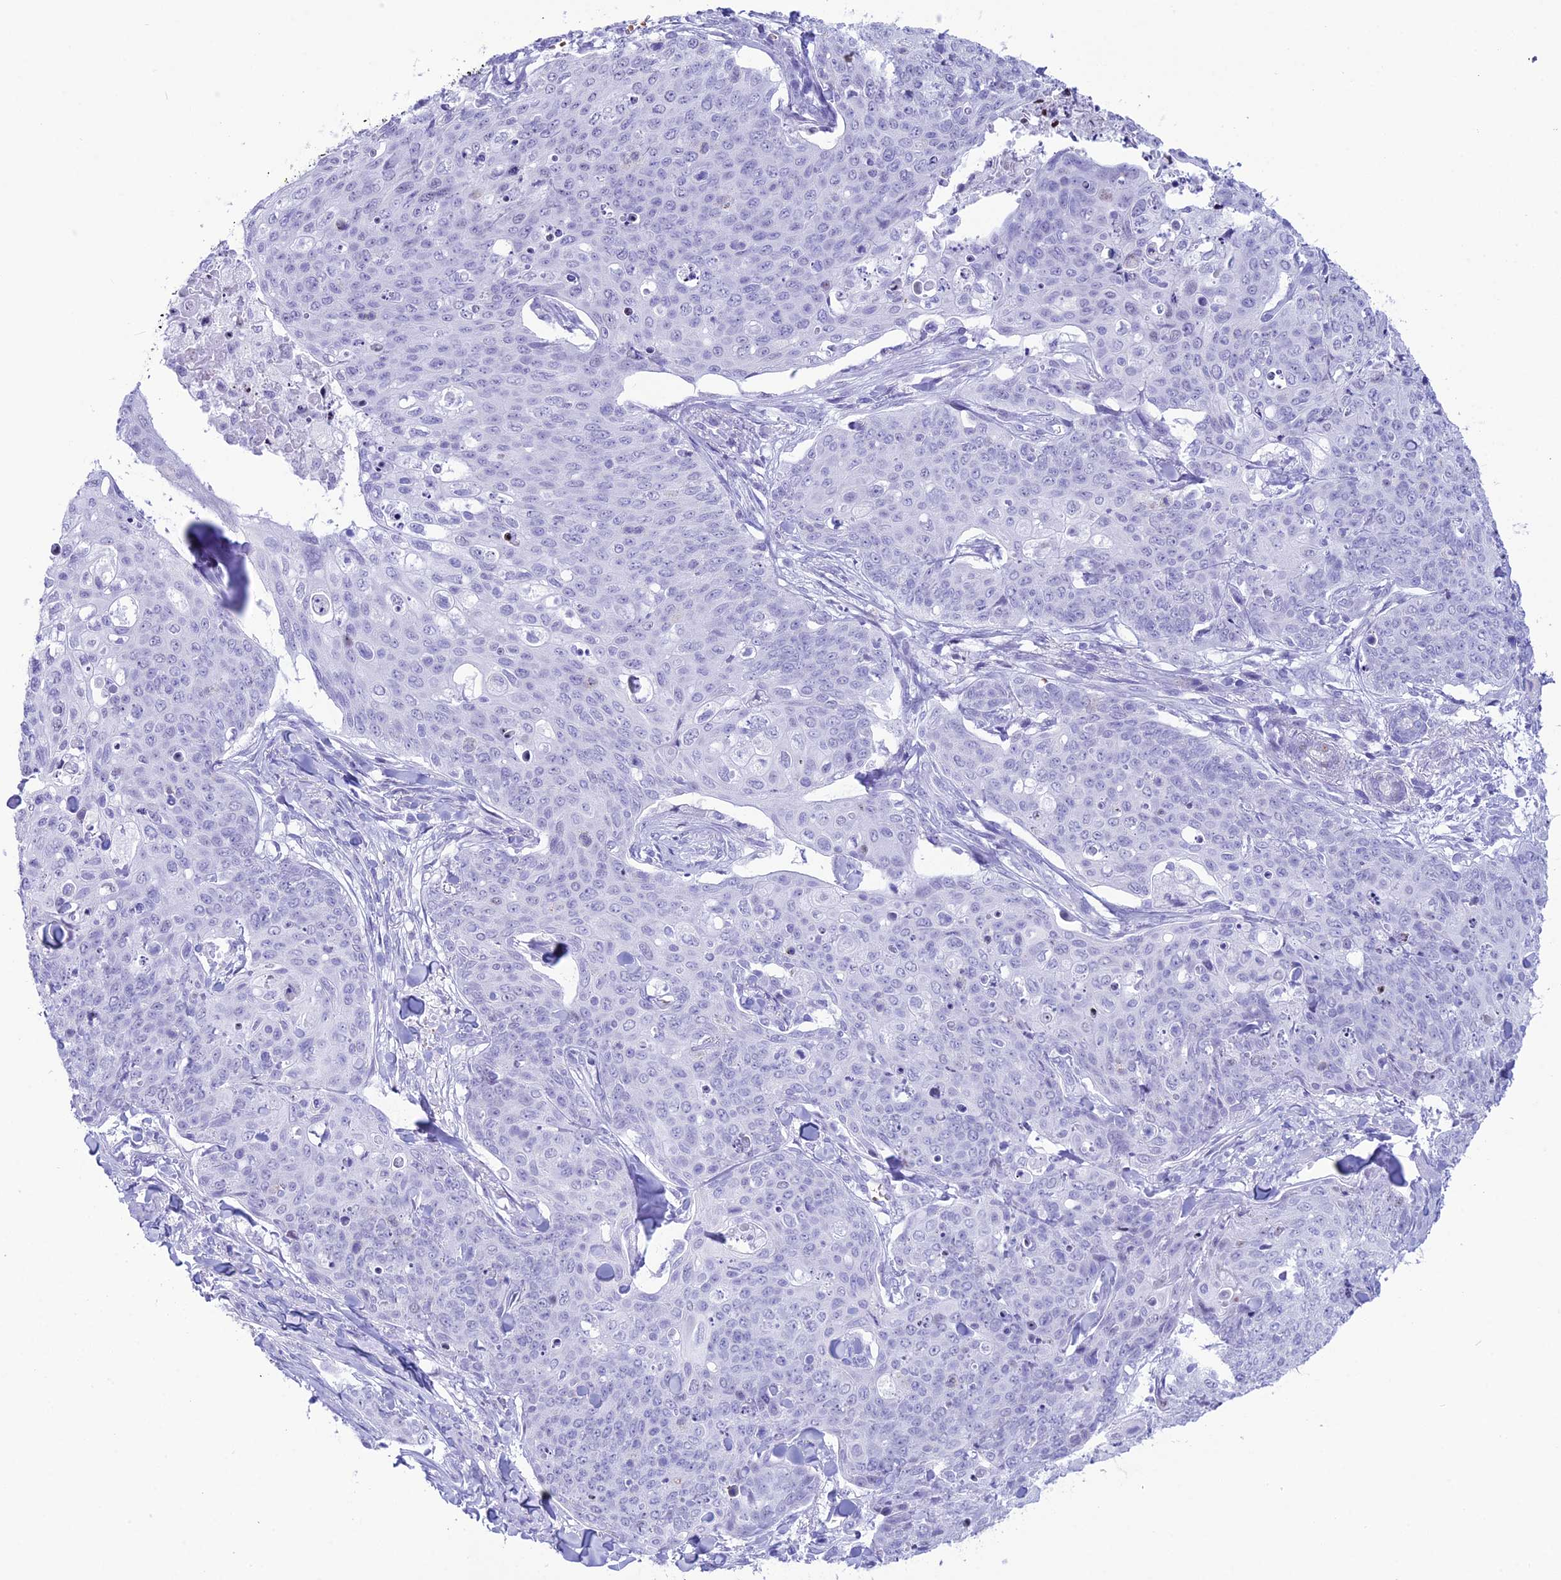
{"staining": {"intensity": "negative", "quantity": "none", "location": "none"}, "tissue": "skin cancer", "cell_type": "Tumor cells", "image_type": "cancer", "snomed": [{"axis": "morphology", "description": "Squamous cell carcinoma, NOS"}, {"axis": "topography", "description": "Skin"}, {"axis": "topography", "description": "Vulva"}], "caption": "Immunohistochemical staining of squamous cell carcinoma (skin) demonstrates no significant expression in tumor cells. Nuclei are stained in blue.", "gene": "RNPS1", "patient": {"sex": "female", "age": 85}}